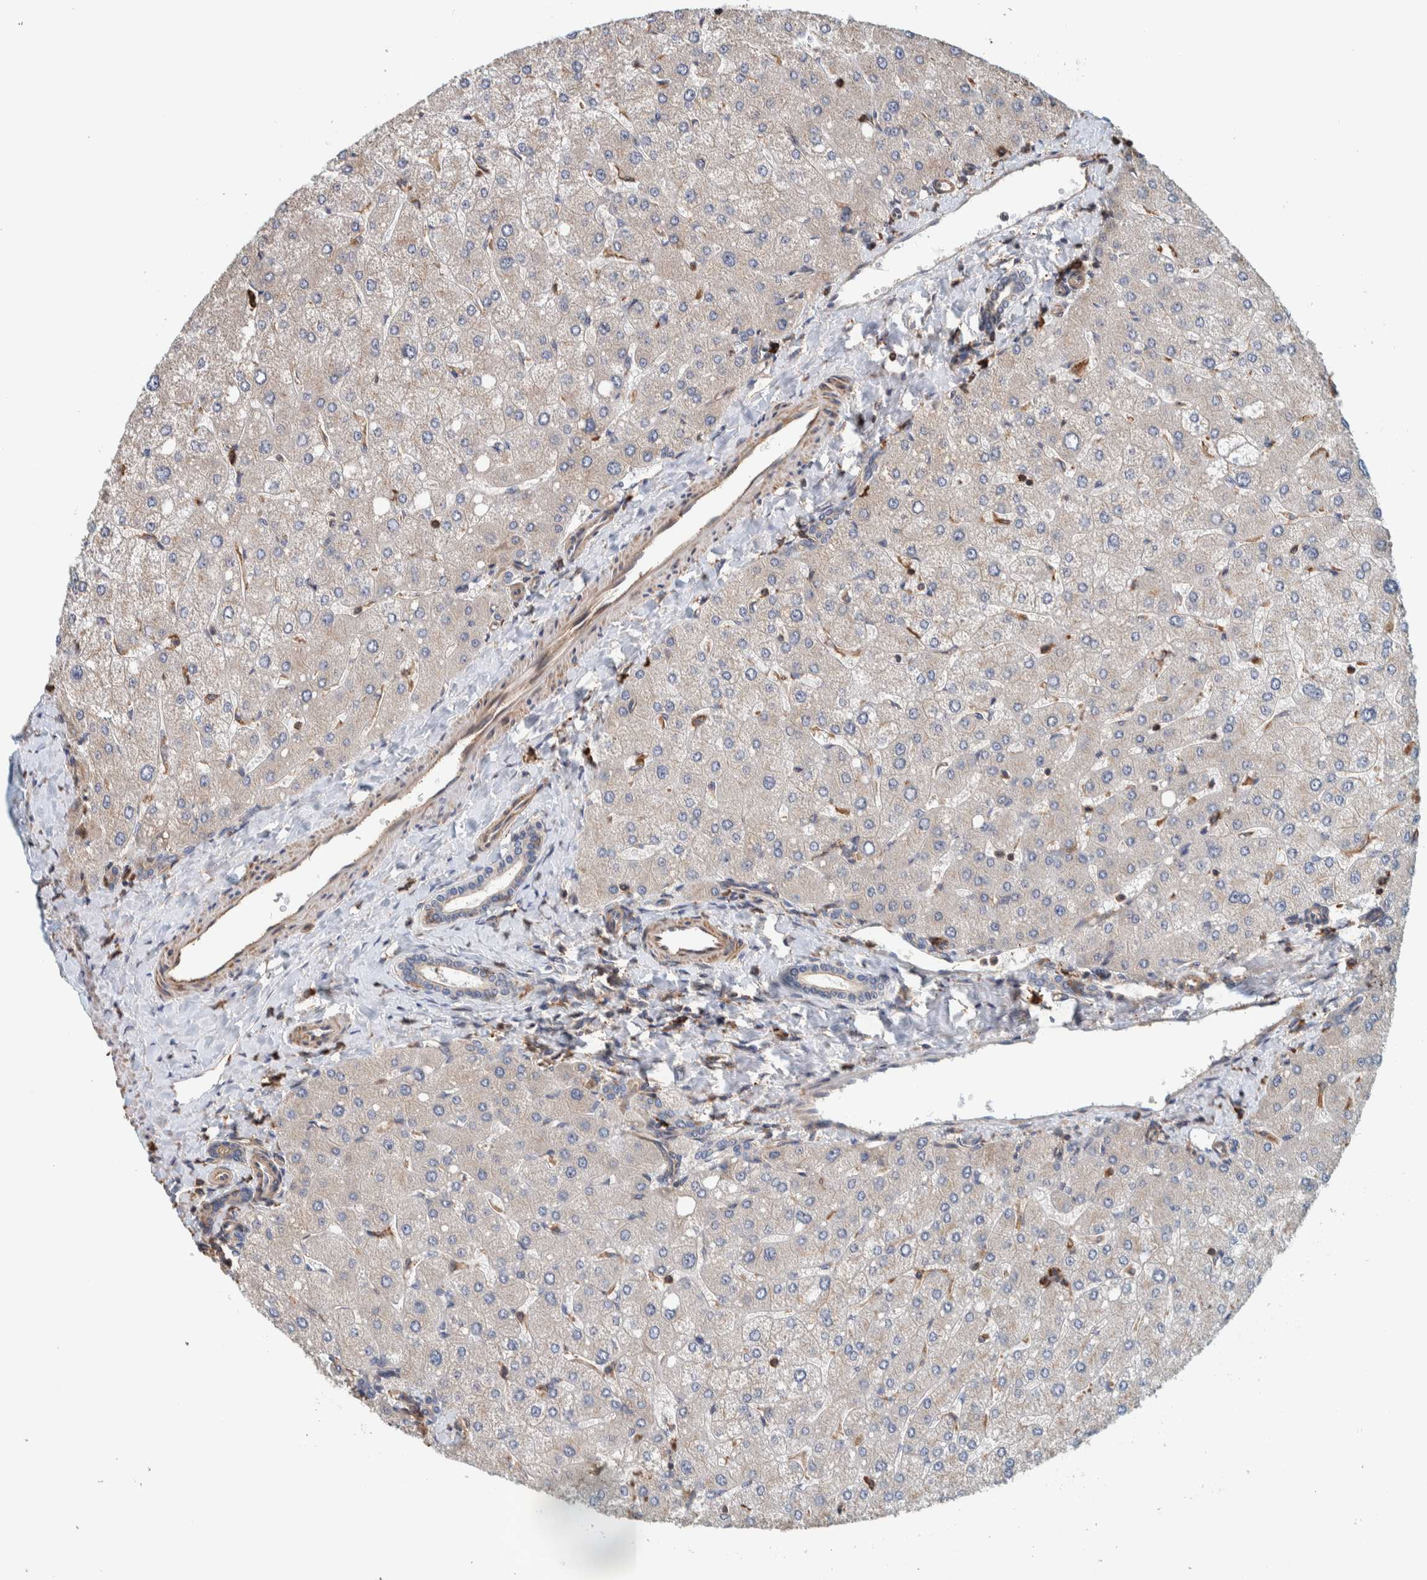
{"staining": {"intensity": "weak", "quantity": "<25%", "location": "cytoplasmic/membranous"}, "tissue": "liver", "cell_type": "Cholangiocytes", "image_type": "normal", "snomed": [{"axis": "morphology", "description": "Normal tissue, NOS"}, {"axis": "topography", "description": "Liver"}], "caption": "Immunohistochemical staining of unremarkable human liver reveals no significant staining in cholangiocytes. (Brightfield microscopy of DAB immunohistochemistry (IHC) at high magnification).", "gene": "PLA2G3", "patient": {"sex": "male", "age": 55}}